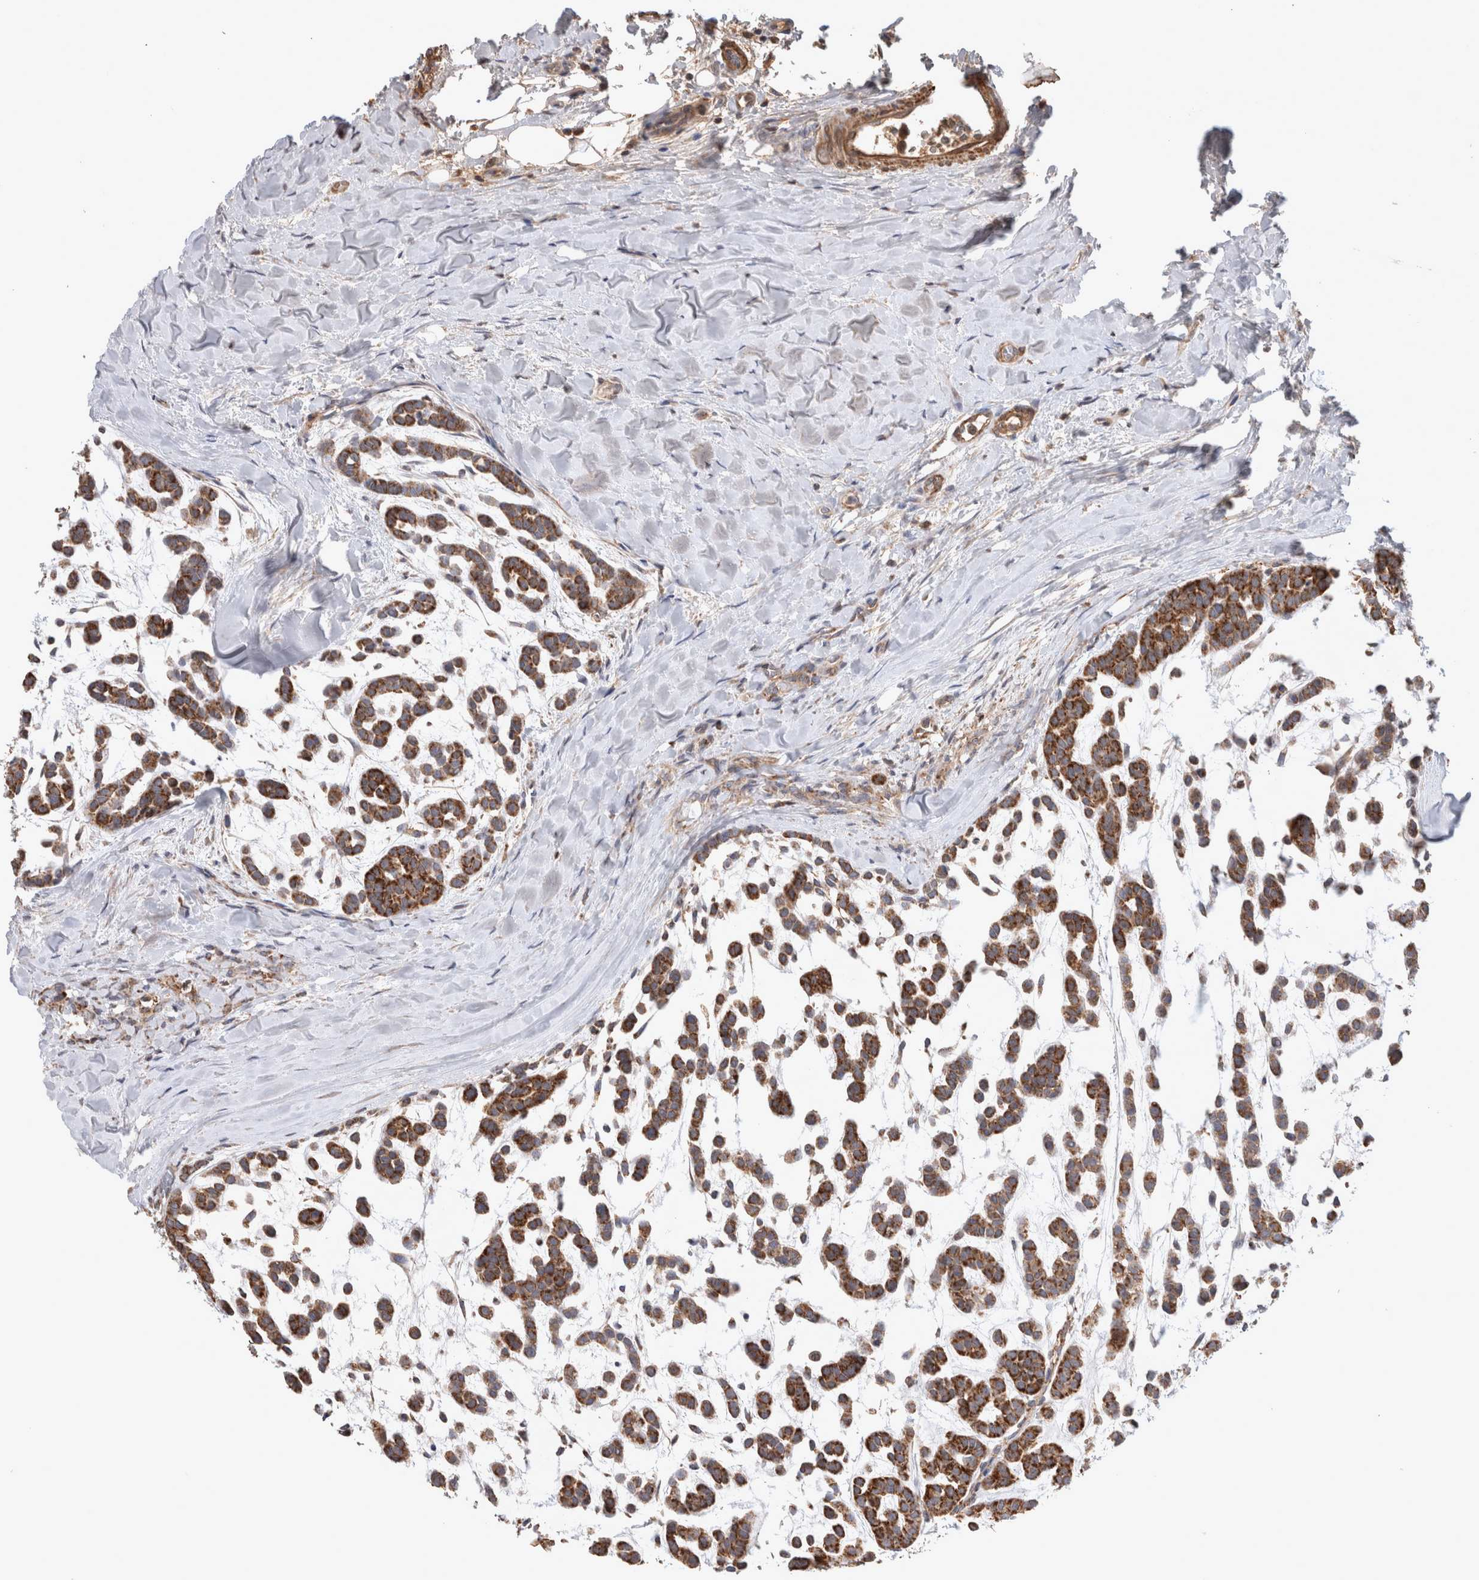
{"staining": {"intensity": "strong", "quantity": ">75%", "location": "cytoplasmic/membranous"}, "tissue": "head and neck cancer", "cell_type": "Tumor cells", "image_type": "cancer", "snomed": [{"axis": "morphology", "description": "Adenocarcinoma, NOS"}, {"axis": "morphology", "description": "Adenoma, NOS"}, {"axis": "topography", "description": "Head-Neck"}], "caption": "Human head and neck cancer (adenocarcinoma) stained for a protein (brown) demonstrates strong cytoplasmic/membranous positive positivity in approximately >75% of tumor cells.", "gene": "MRPS28", "patient": {"sex": "female", "age": 55}}